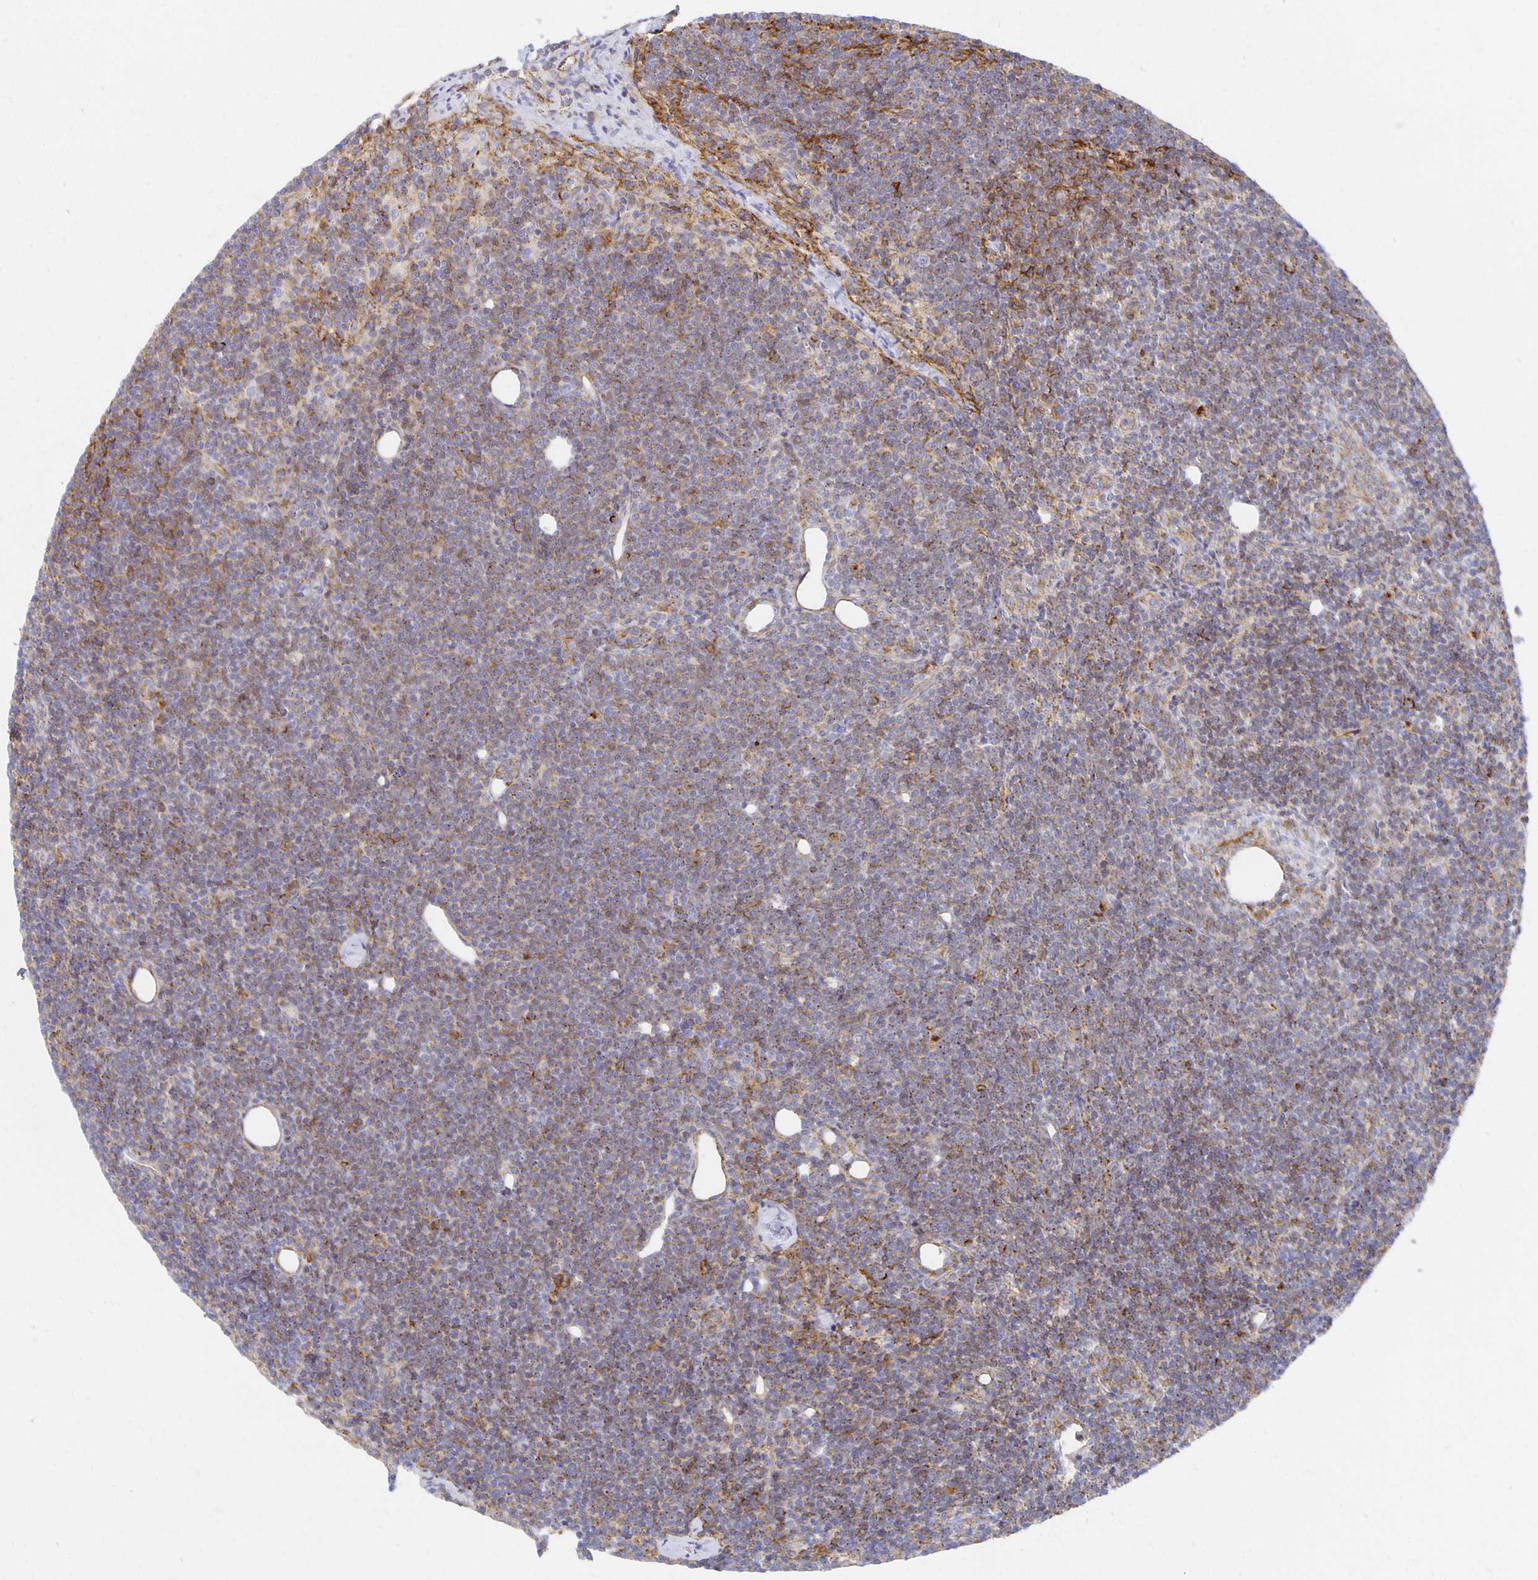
{"staining": {"intensity": "weak", "quantity": ">75%", "location": "cytoplasmic/membranous"}, "tissue": "lymphoma", "cell_type": "Tumor cells", "image_type": "cancer", "snomed": [{"axis": "morphology", "description": "Malignant lymphoma, non-Hodgkin's type, Low grade"}, {"axis": "topography", "description": "Lymph node"}], "caption": "This micrograph demonstrates immunohistochemistry staining of human low-grade malignant lymphoma, non-Hodgkin's type, with low weak cytoplasmic/membranous staining in about >75% of tumor cells.", "gene": "TAAR1", "patient": {"sex": "female", "age": 73}}